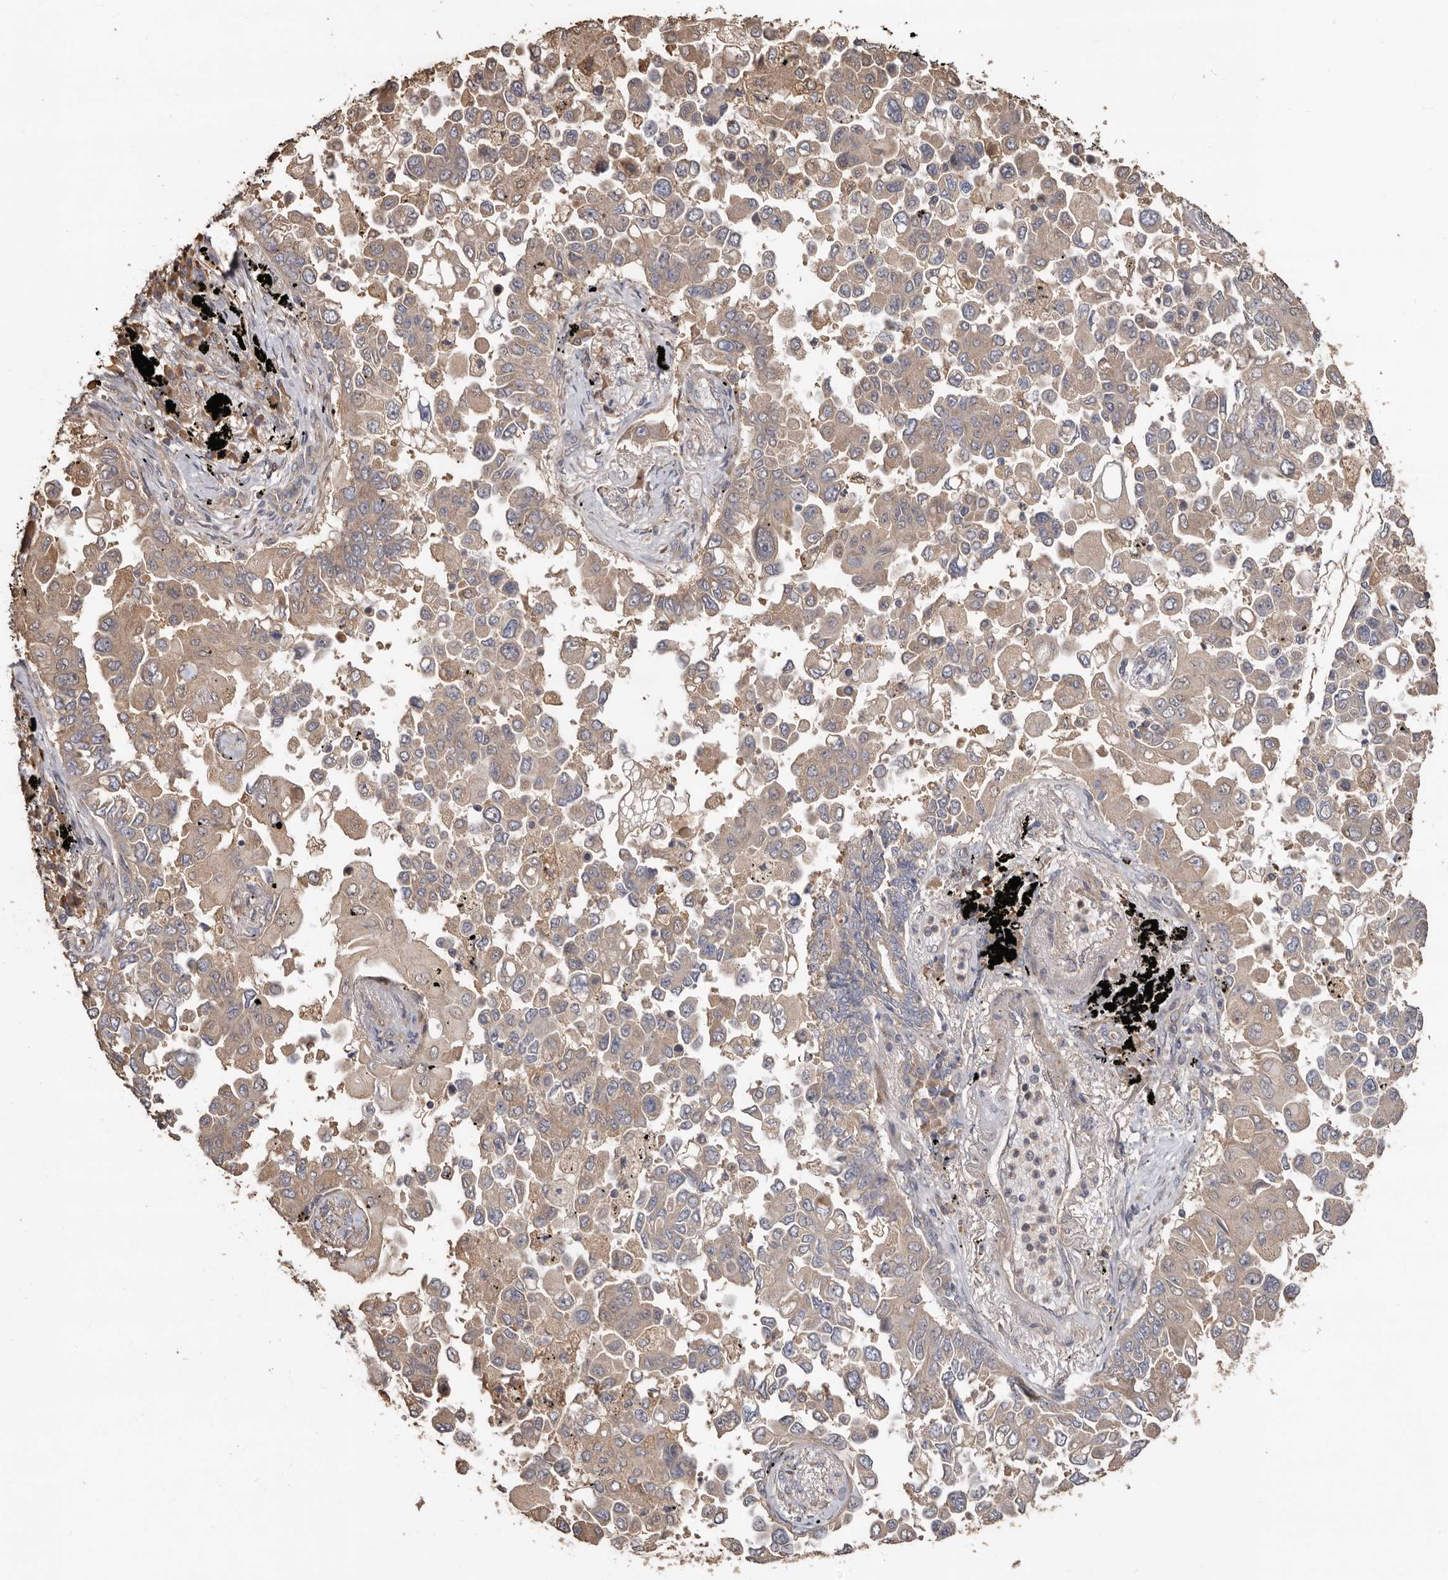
{"staining": {"intensity": "moderate", "quantity": ">75%", "location": "cytoplasmic/membranous"}, "tissue": "lung cancer", "cell_type": "Tumor cells", "image_type": "cancer", "snomed": [{"axis": "morphology", "description": "Adenocarcinoma, NOS"}, {"axis": "topography", "description": "Lung"}], "caption": "Human lung cancer (adenocarcinoma) stained with a protein marker shows moderate staining in tumor cells.", "gene": "FLCN", "patient": {"sex": "female", "age": 67}}